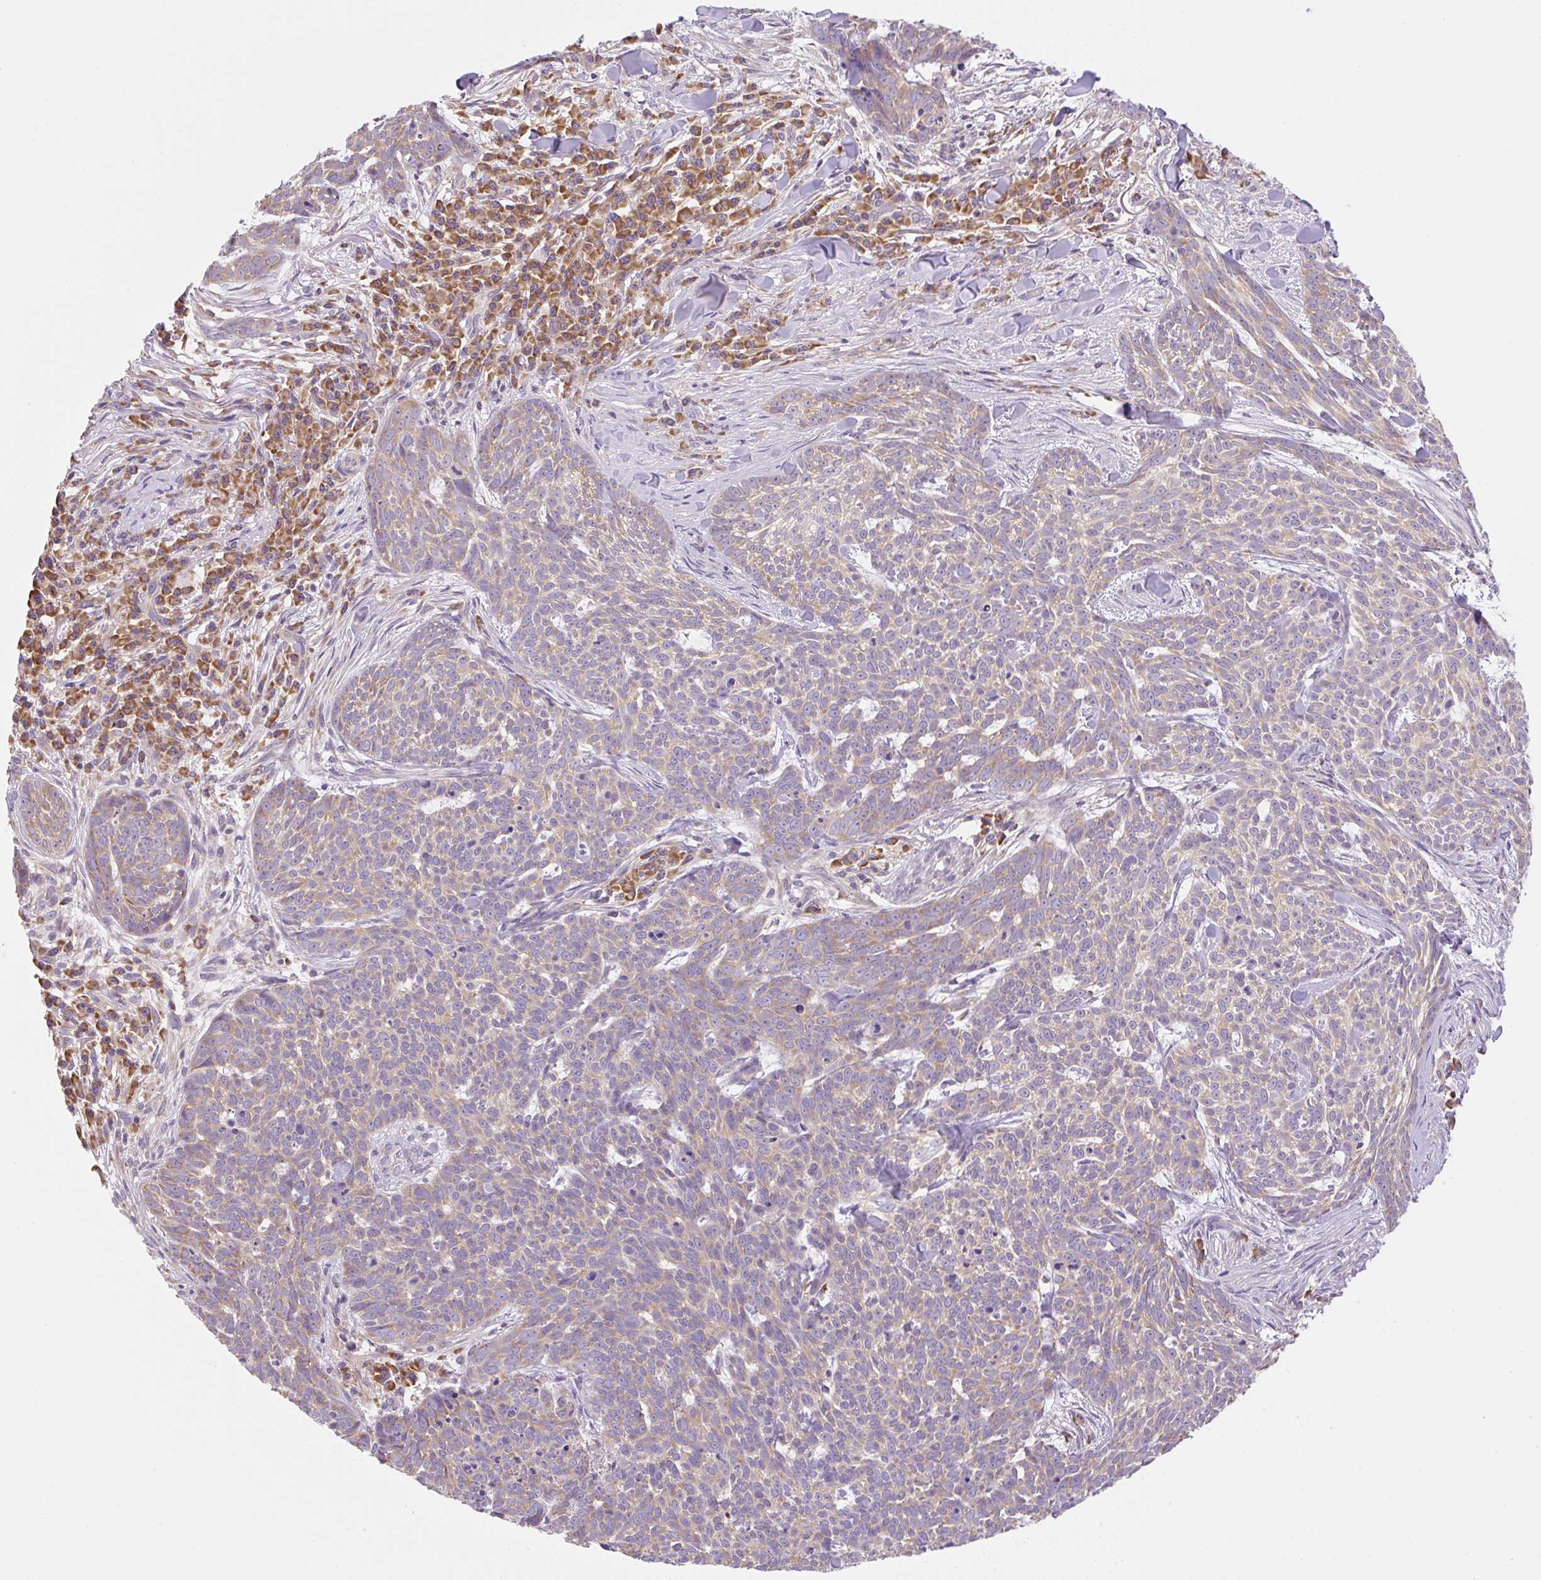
{"staining": {"intensity": "weak", "quantity": ">75%", "location": "cytoplasmic/membranous"}, "tissue": "skin cancer", "cell_type": "Tumor cells", "image_type": "cancer", "snomed": [{"axis": "morphology", "description": "Basal cell carcinoma"}, {"axis": "topography", "description": "Skin"}], "caption": "Protein expression analysis of human skin basal cell carcinoma reveals weak cytoplasmic/membranous staining in approximately >75% of tumor cells. Nuclei are stained in blue.", "gene": "RPL18A", "patient": {"sex": "female", "age": 93}}